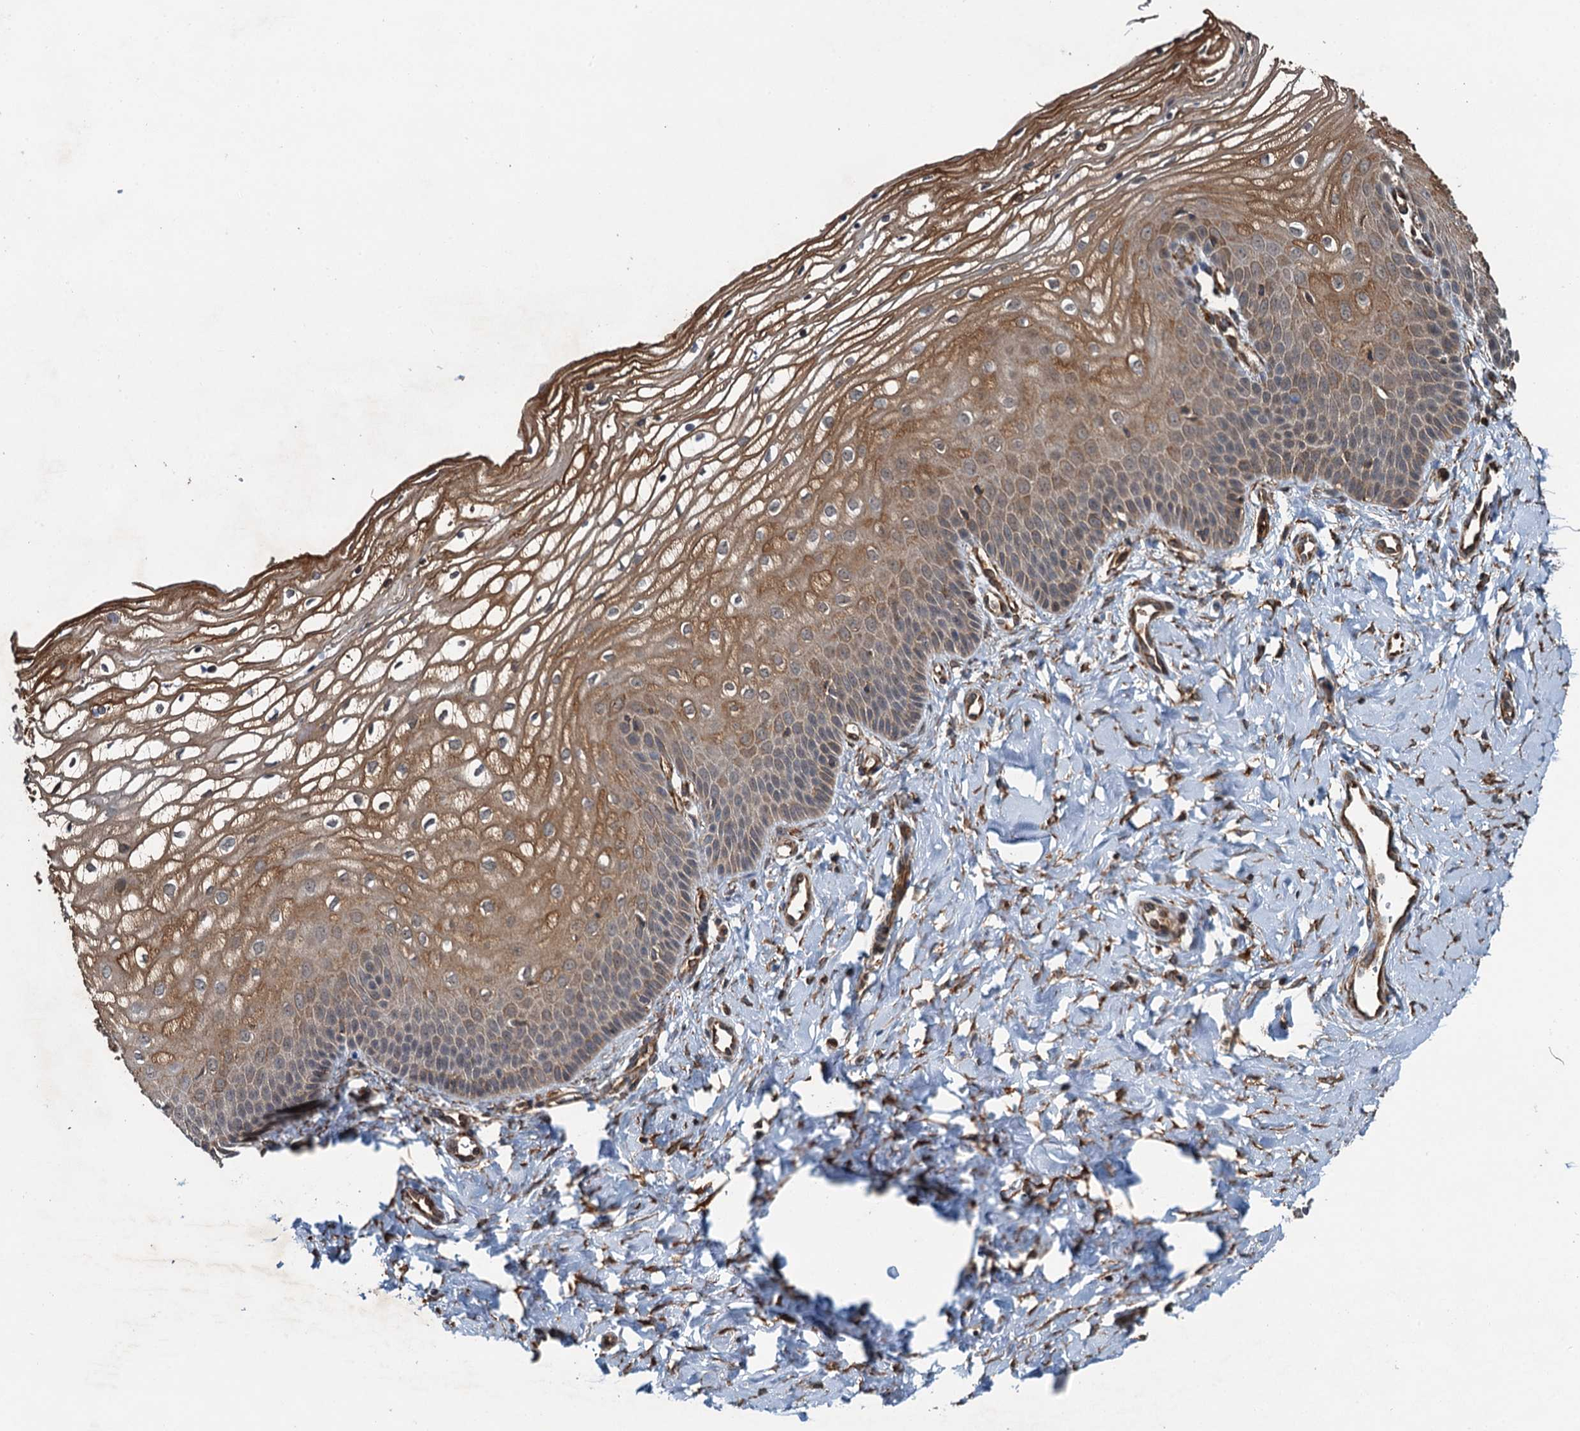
{"staining": {"intensity": "moderate", "quantity": ">75%", "location": "cytoplasmic/membranous"}, "tissue": "vagina", "cell_type": "Squamous epithelial cells", "image_type": "normal", "snomed": [{"axis": "morphology", "description": "Normal tissue, NOS"}, {"axis": "topography", "description": "Vagina"}], "caption": "Immunohistochemistry (IHC) photomicrograph of benign vagina: vagina stained using IHC demonstrates medium levels of moderate protein expression localized specifically in the cytoplasmic/membranous of squamous epithelial cells, appearing as a cytoplasmic/membranous brown color.", "gene": "WHAMM", "patient": {"sex": "female", "age": 68}}